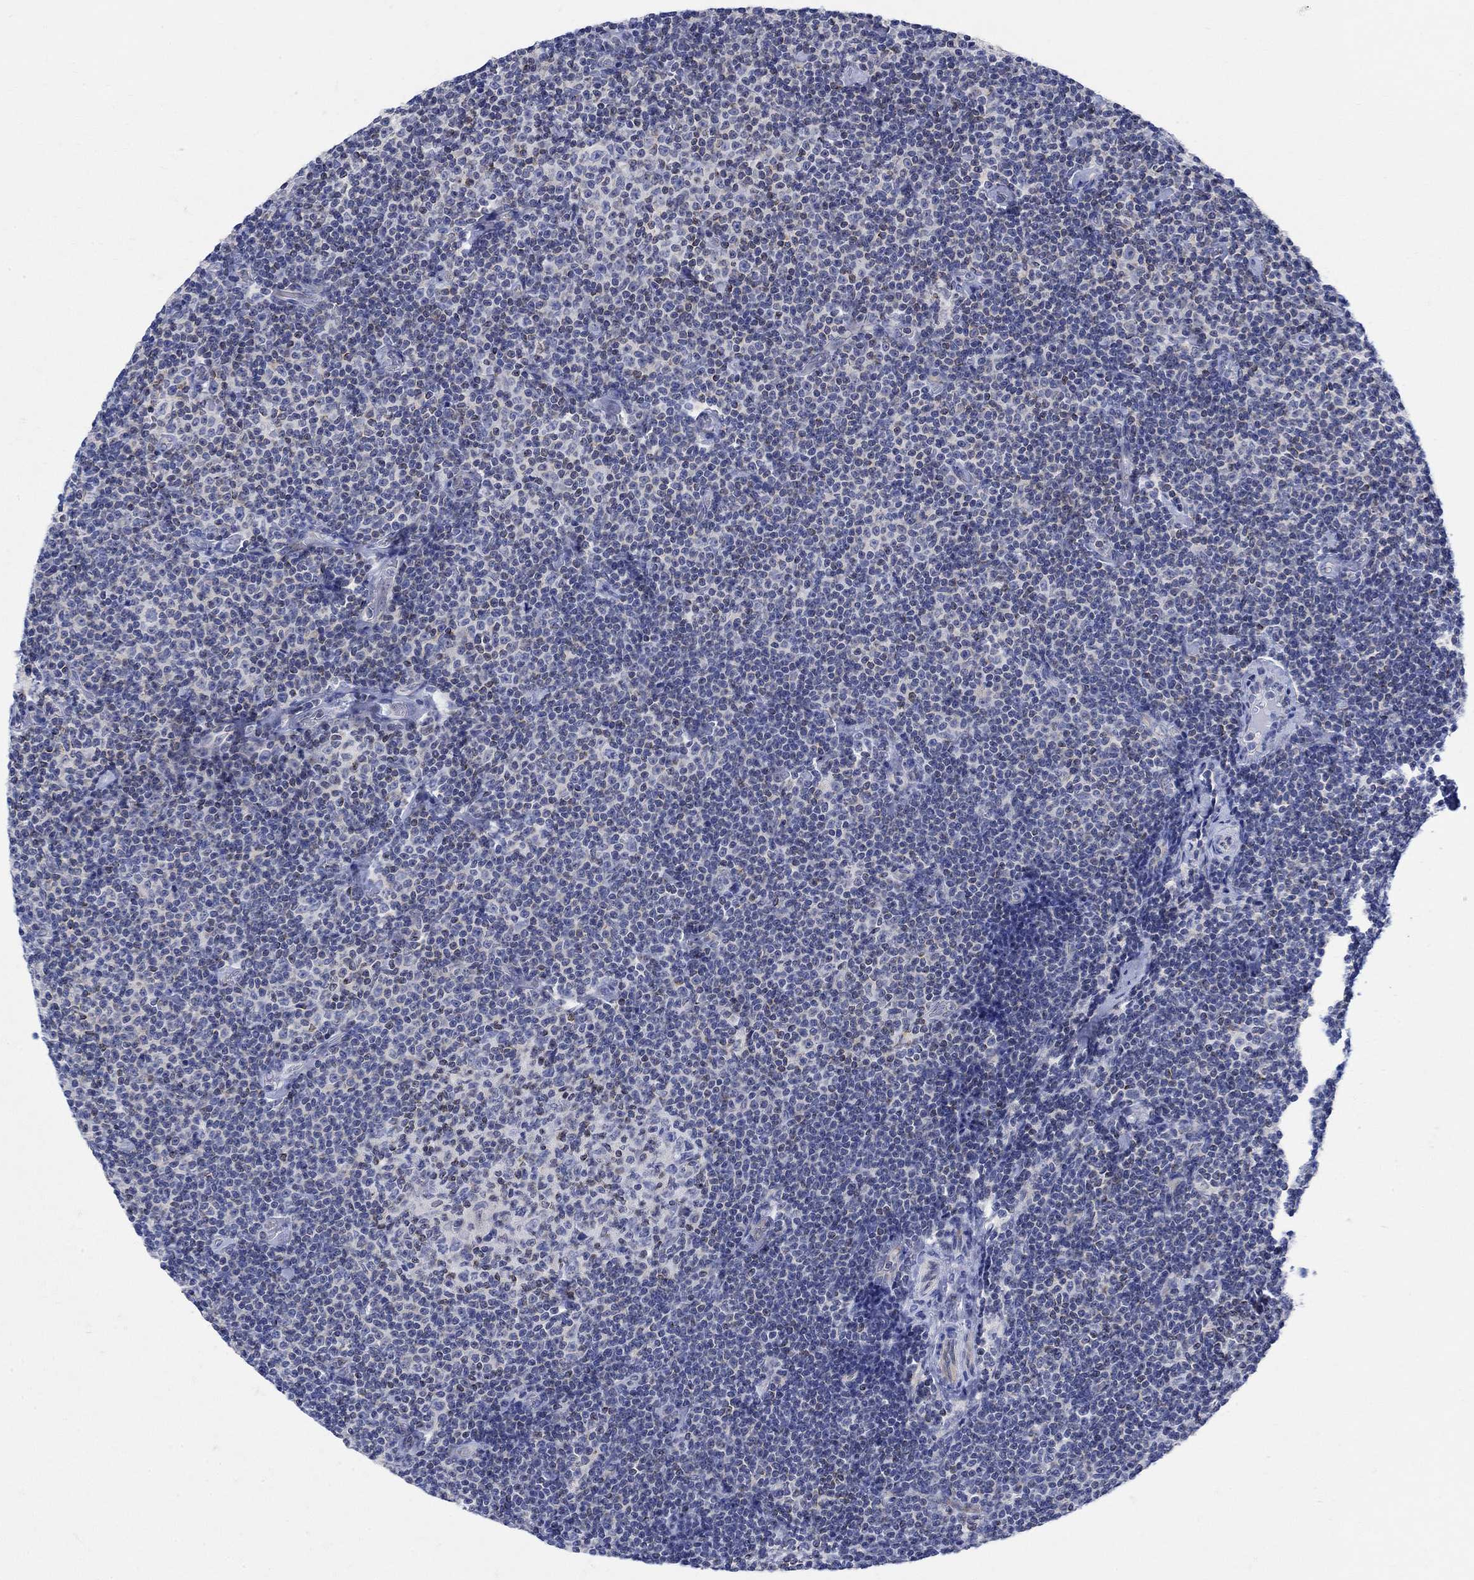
{"staining": {"intensity": "negative", "quantity": "none", "location": "none"}, "tissue": "lymphoma", "cell_type": "Tumor cells", "image_type": "cancer", "snomed": [{"axis": "morphology", "description": "Malignant lymphoma, non-Hodgkin's type, Low grade"}, {"axis": "topography", "description": "Lymph node"}], "caption": "Immunohistochemistry image of neoplastic tissue: human low-grade malignant lymphoma, non-Hodgkin's type stained with DAB (3,3'-diaminobenzidine) demonstrates no significant protein positivity in tumor cells. The staining was performed using DAB to visualize the protein expression in brown, while the nuclei were stained in blue with hematoxylin (Magnification: 20x).", "gene": "PHF21B", "patient": {"sex": "male", "age": 81}}